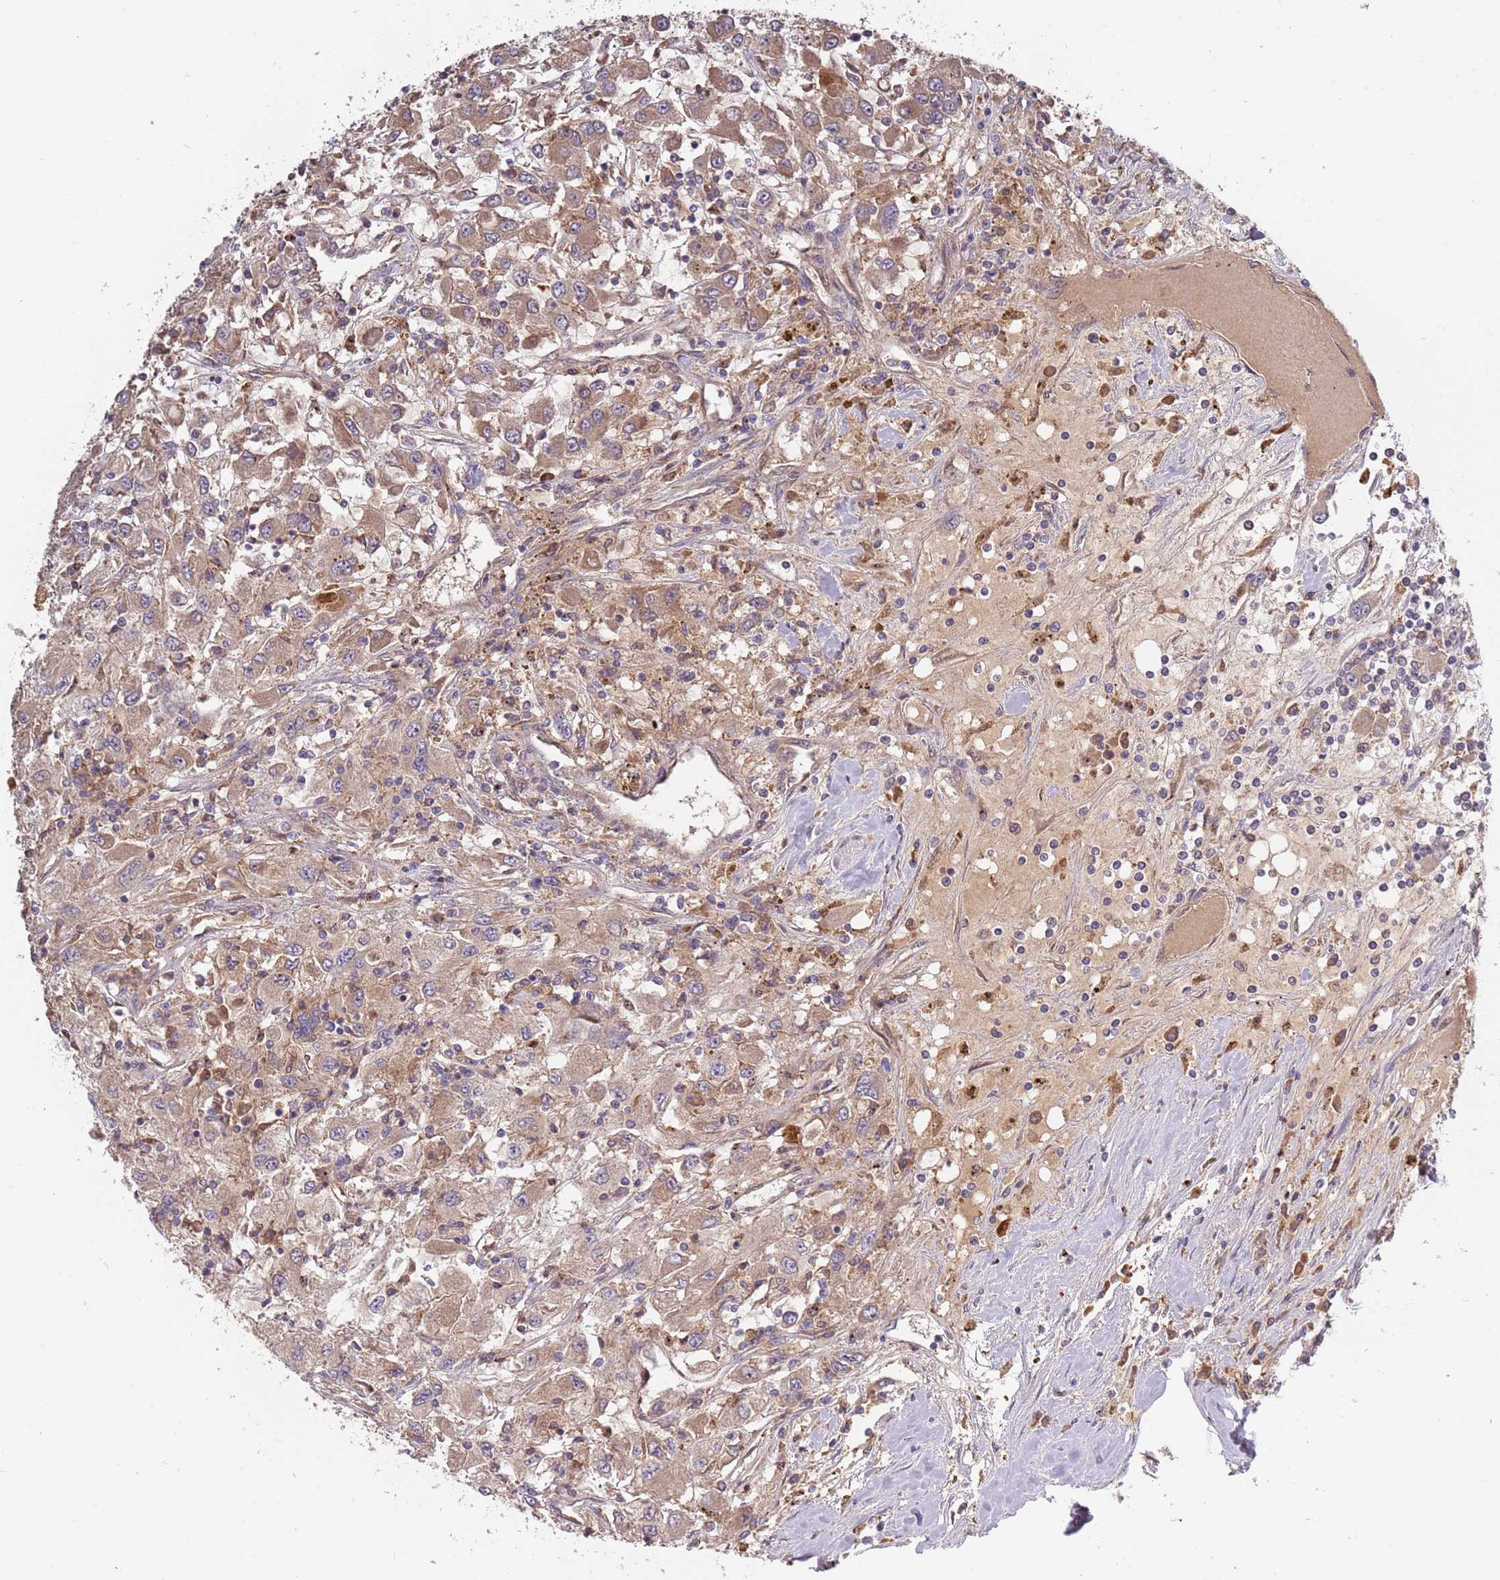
{"staining": {"intensity": "moderate", "quantity": ">75%", "location": "cytoplasmic/membranous"}, "tissue": "renal cancer", "cell_type": "Tumor cells", "image_type": "cancer", "snomed": [{"axis": "morphology", "description": "Adenocarcinoma, NOS"}, {"axis": "topography", "description": "Kidney"}], "caption": "Immunohistochemical staining of human adenocarcinoma (renal) displays medium levels of moderate cytoplasmic/membranous positivity in about >75% of tumor cells. The protein is shown in brown color, while the nuclei are stained blue.", "gene": "USP32", "patient": {"sex": "female", "age": 67}}